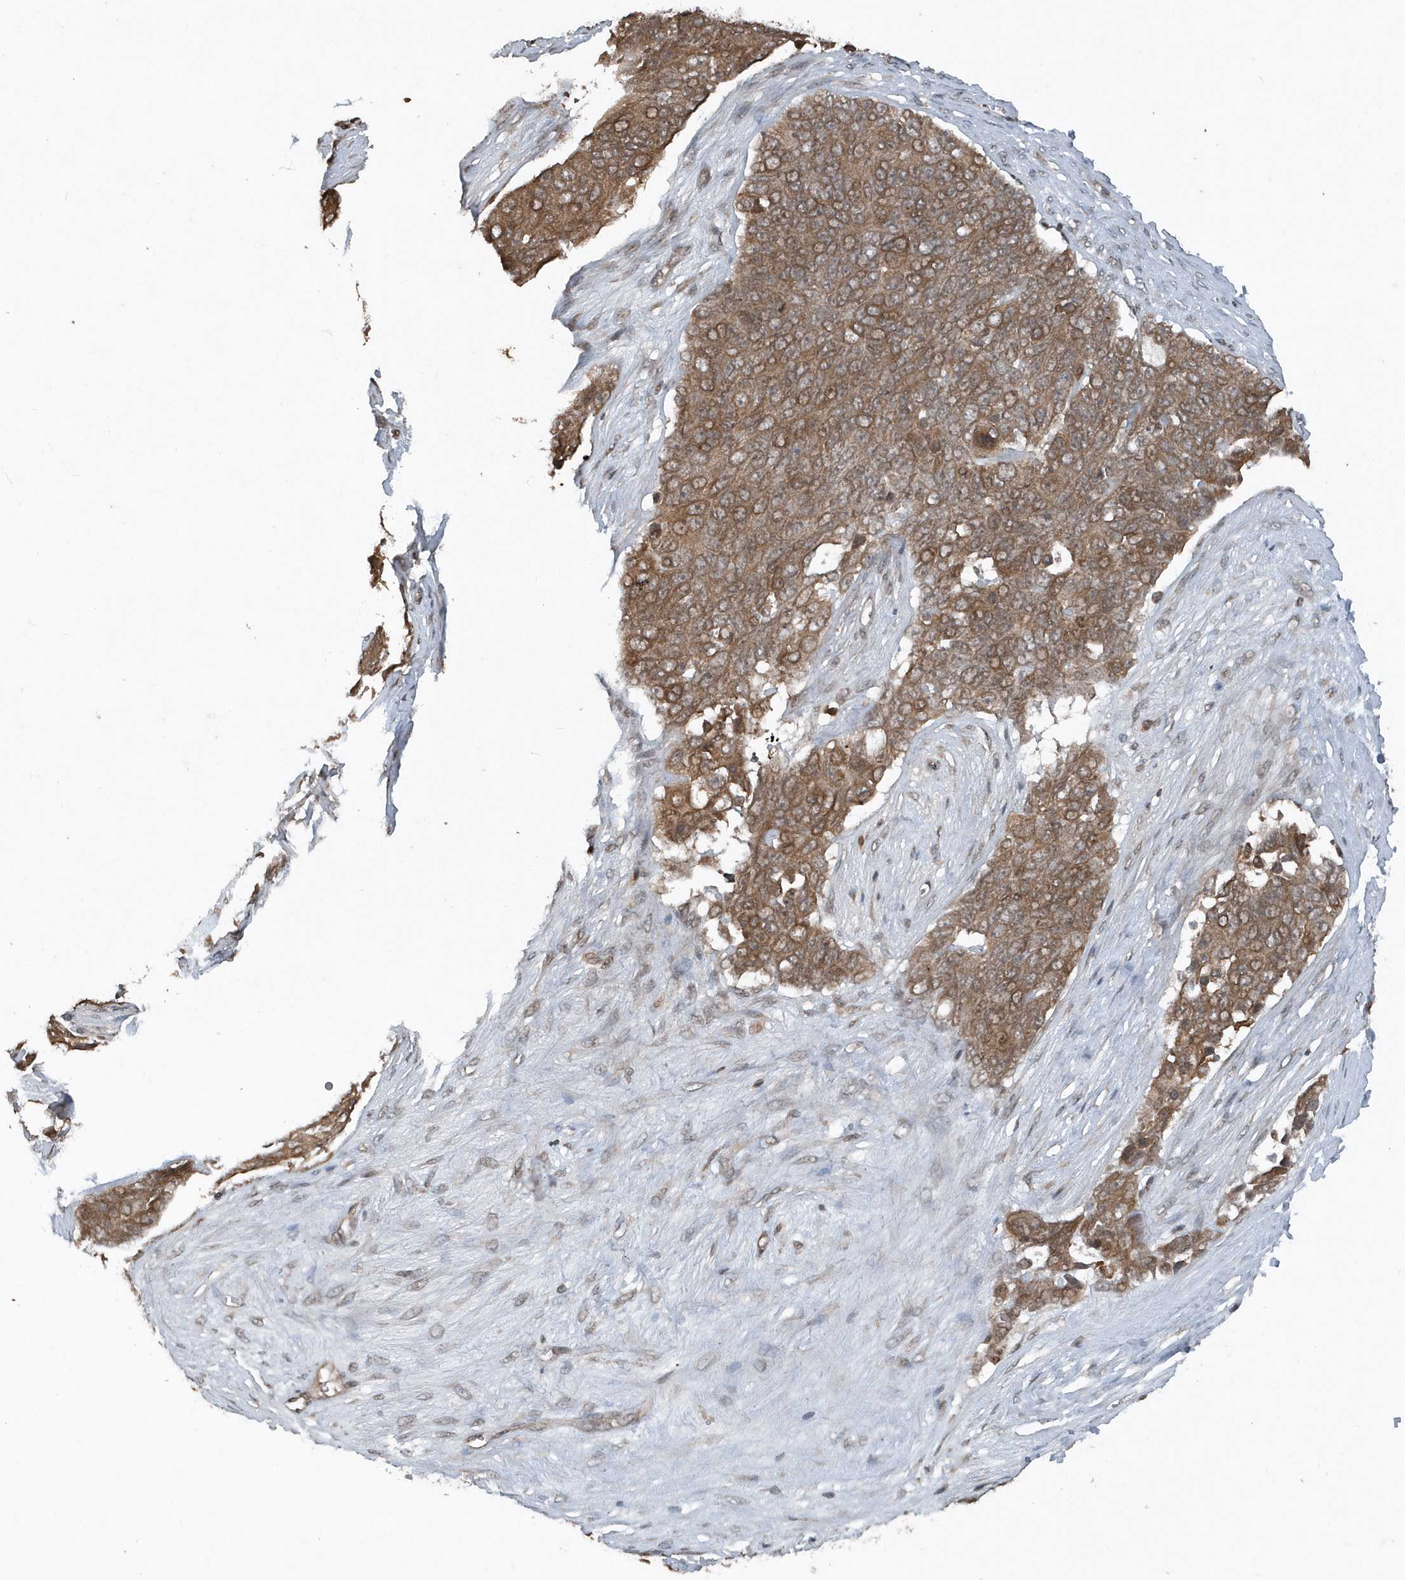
{"staining": {"intensity": "moderate", "quantity": ">75%", "location": "cytoplasmic/membranous"}, "tissue": "ovarian cancer", "cell_type": "Tumor cells", "image_type": "cancer", "snomed": [{"axis": "morphology", "description": "Carcinoma, endometroid"}, {"axis": "topography", "description": "Ovary"}], "caption": "Brown immunohistochemical staining in human ovarian cancer (endometroid carcinoma) demonstrates moderate cytoplasmic/membranous positivity in about >75% of tumor cells. (brown staining indicates protein expression, while blue staining denotes nuclei).", "gene": "EIF2B1", "patient": {"sex": "female", "age": 51}}